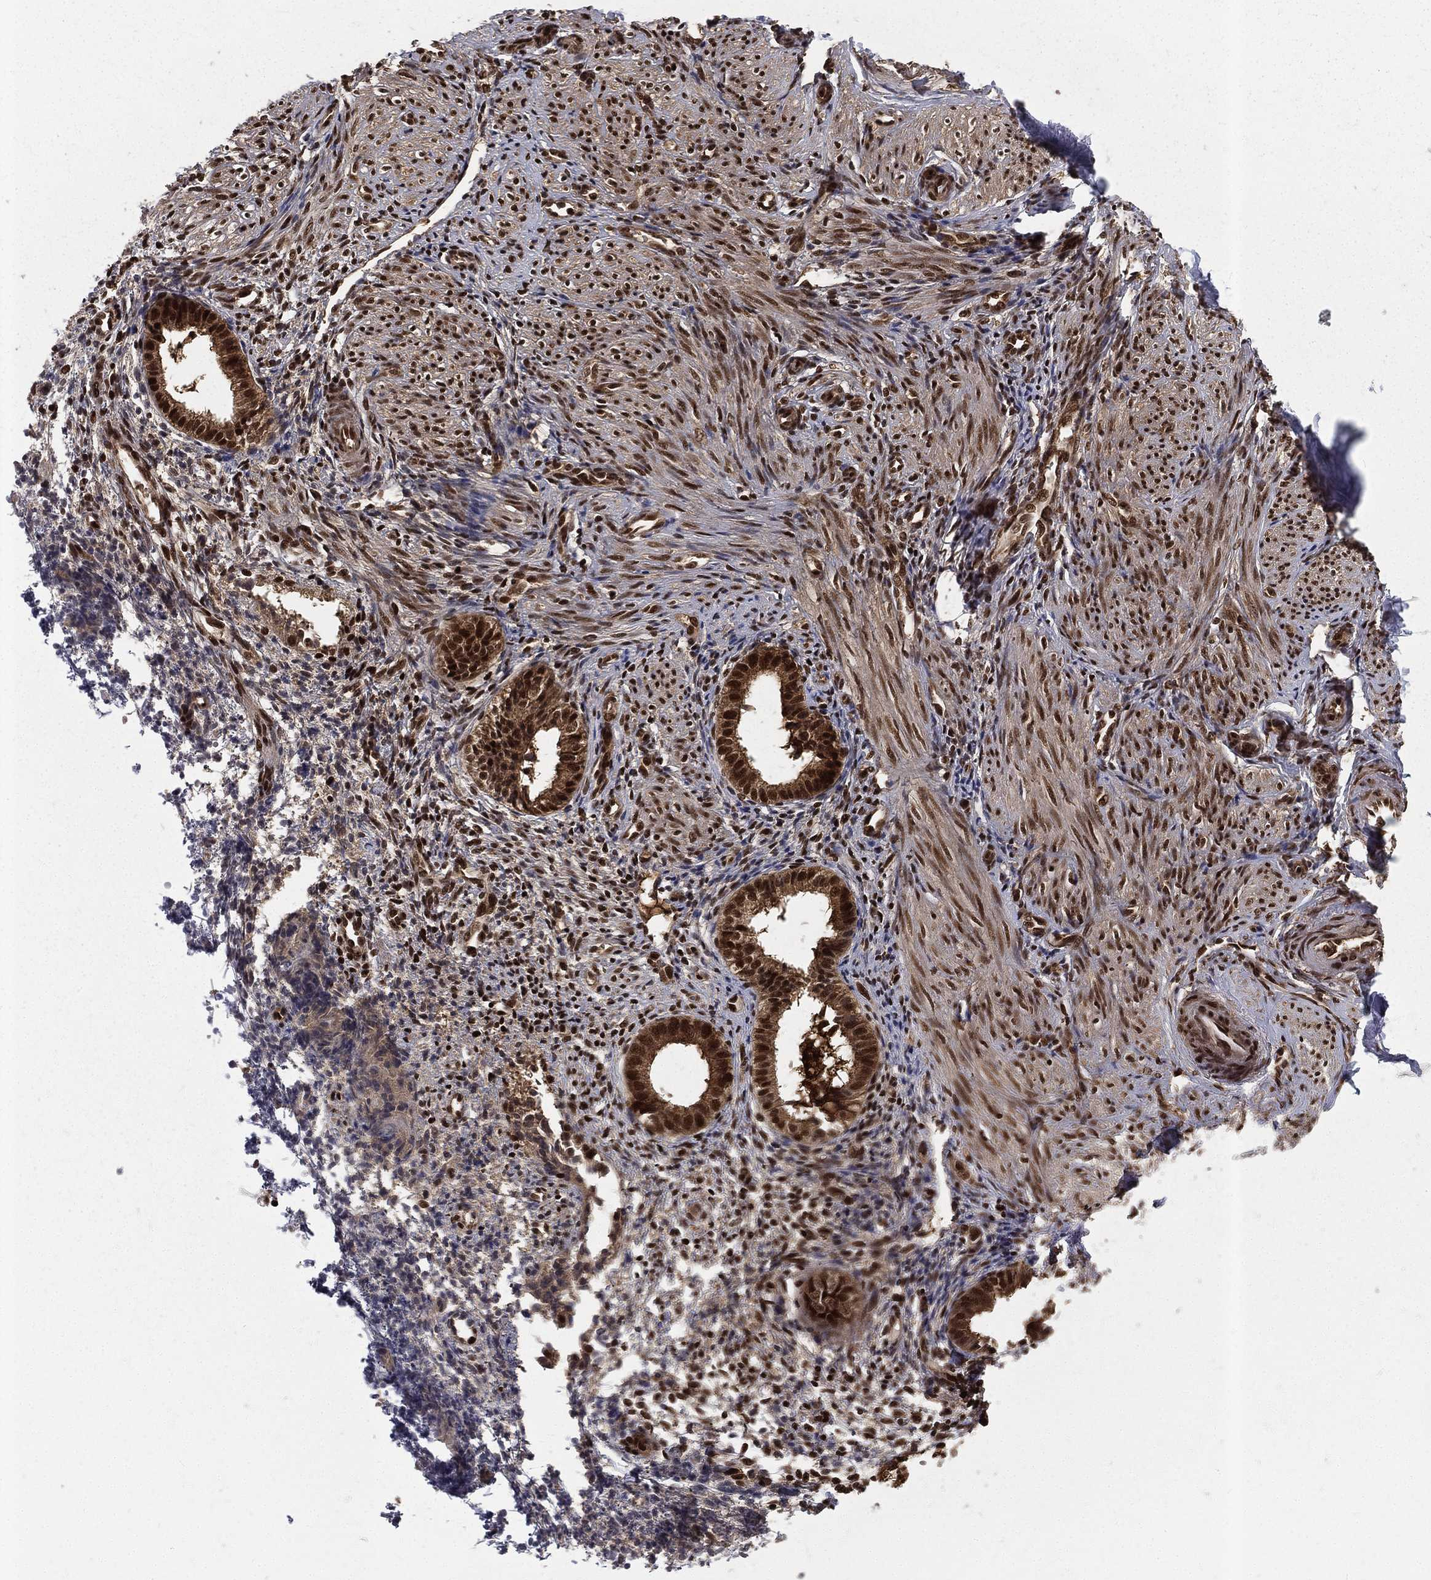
{"staining": {"intensity": "strong", "quantity": ">75%", "location": "nuclear"}, "tissue": "endometrium", "cell_type": "Cells in endometrial stroma", "image_type": "normal", "snomed": [{"axis": "morphology", "description": "Normal tissue, NOS"}, {"axis": "topography", "description": "Endometrium"}], "caption": "Strong nuclear positivity for a protein is present in about >75% of cells in endometrial stroma of benign endometrium using immunohistochemistry (IHC).", "gene": "COPS4", "patient": {"sex": "female", "age": 47}}